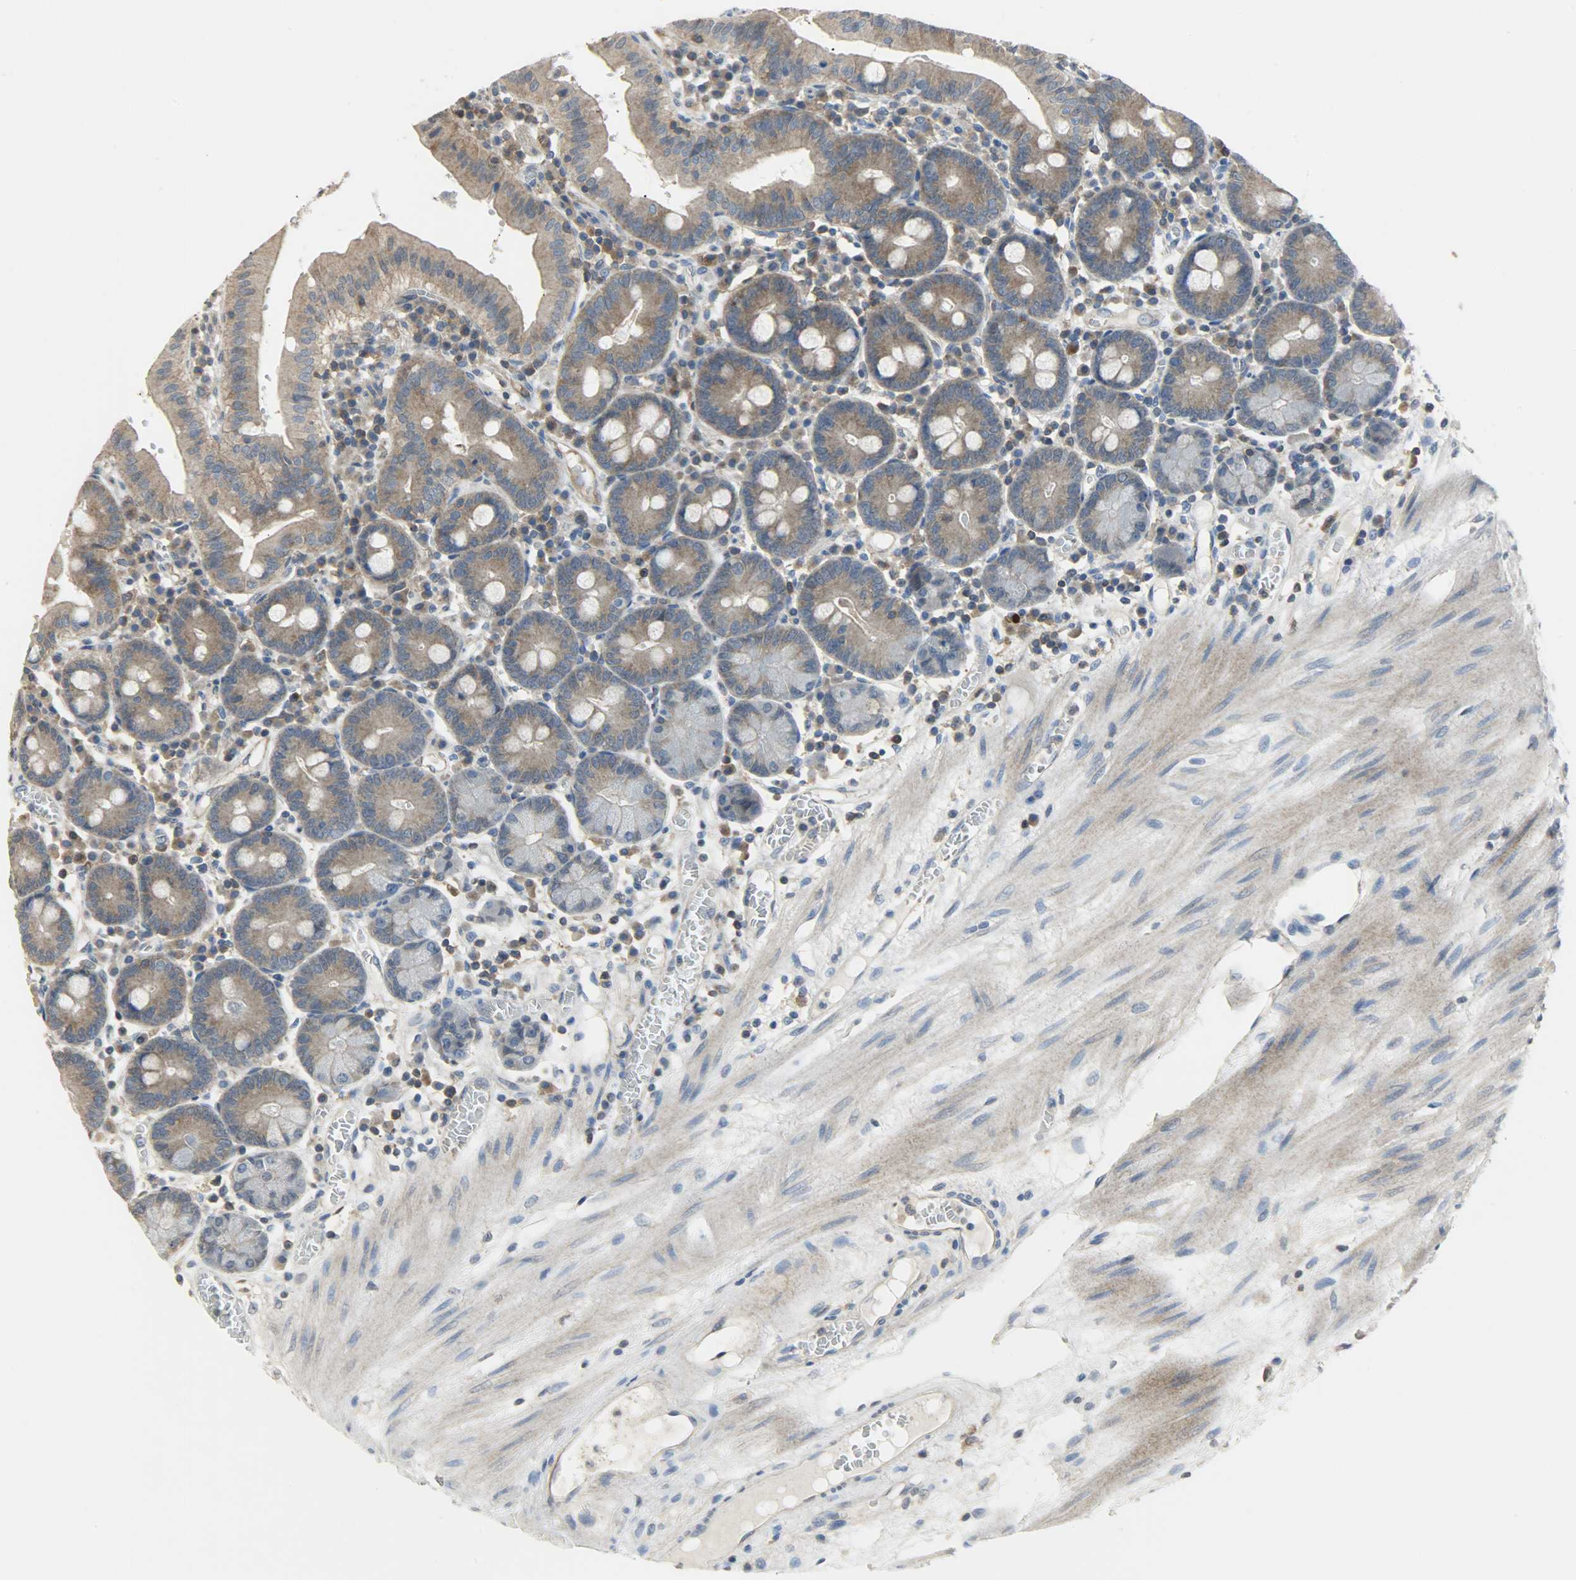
{"staining": {"intensity": "moderate", "quantity": ">75%", "location": "cytoplasmic/membranous"}, "tissue": "small intestine", "cell_type": "Glandular cells", "image_type": "normal", "snomed": [{"axis": "morphology", "description": "Normal tissue, NOS"}, {"axis": "topography", "description": "Small intestine"}], "caption": "A brown stain highlights moderate cytoplasmic/membranous positivity of a protein in glandular cells of unremarkable human small intestine. (DAB IHC with brightfield microscopy, high magnification).", "gene": "TRIM21", "patient": {"sex": "male", "age": 71}}